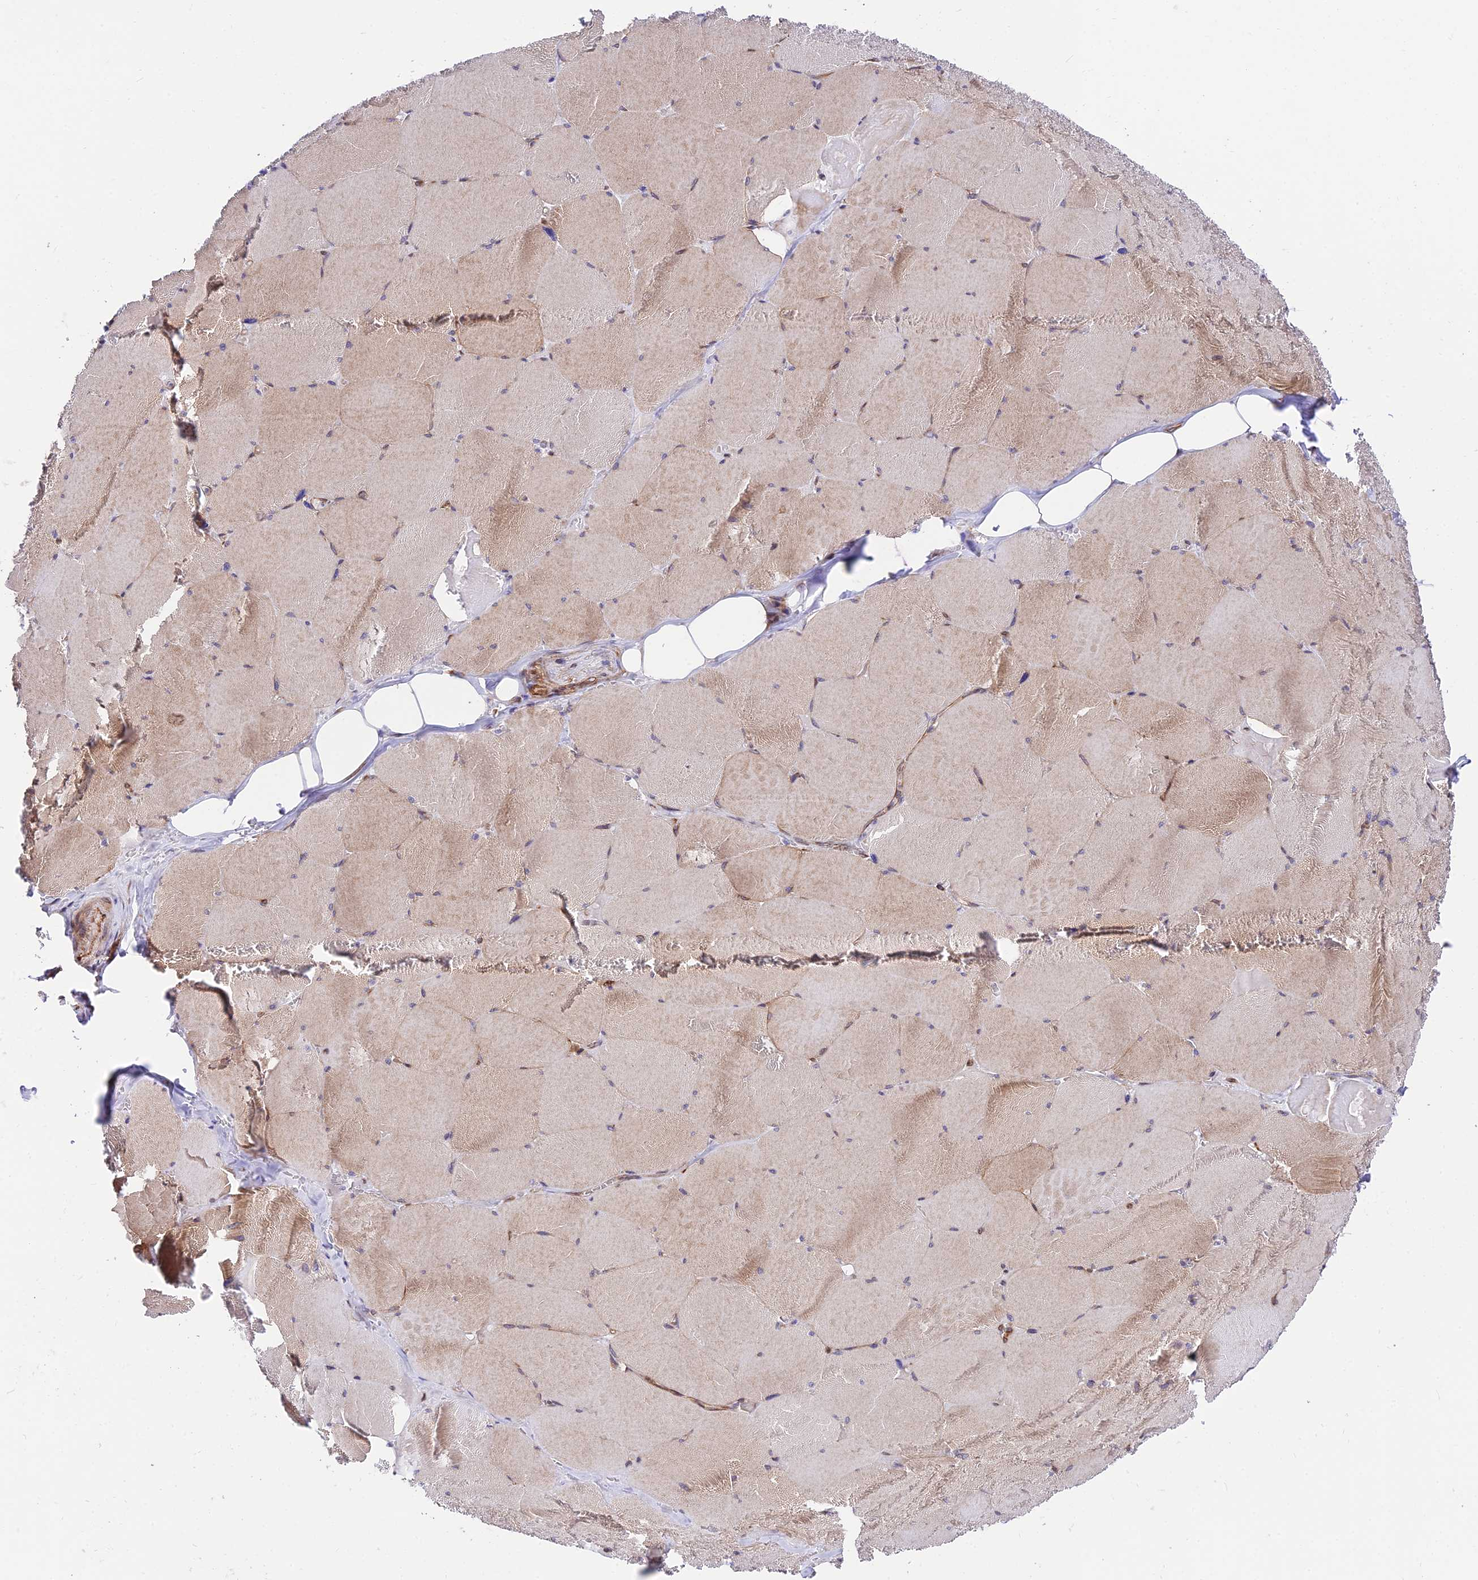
{"staining": {"intensity": "weak", "quantity": "25%-75%", "location": "cytoplasmic/membranous"}, "tissue": "skeletal muscle", "cell_type": "Myocytes", "image_type": "normal", "snomed": [{"axis": "morphology", "description": "Normal tissue, NOS"}, {"axis": "topography", "description": "Skeletal muscle"}, {"axis": "topography", "description": "Head-Neck"}], "caption": "Normal skeletal muscle displays weak cytoplasmic/membranous staining in approximately 25%-75% of myocytes.", "gene": "EXOC3L4", "patient": {"sex": "male", "age": 66}}